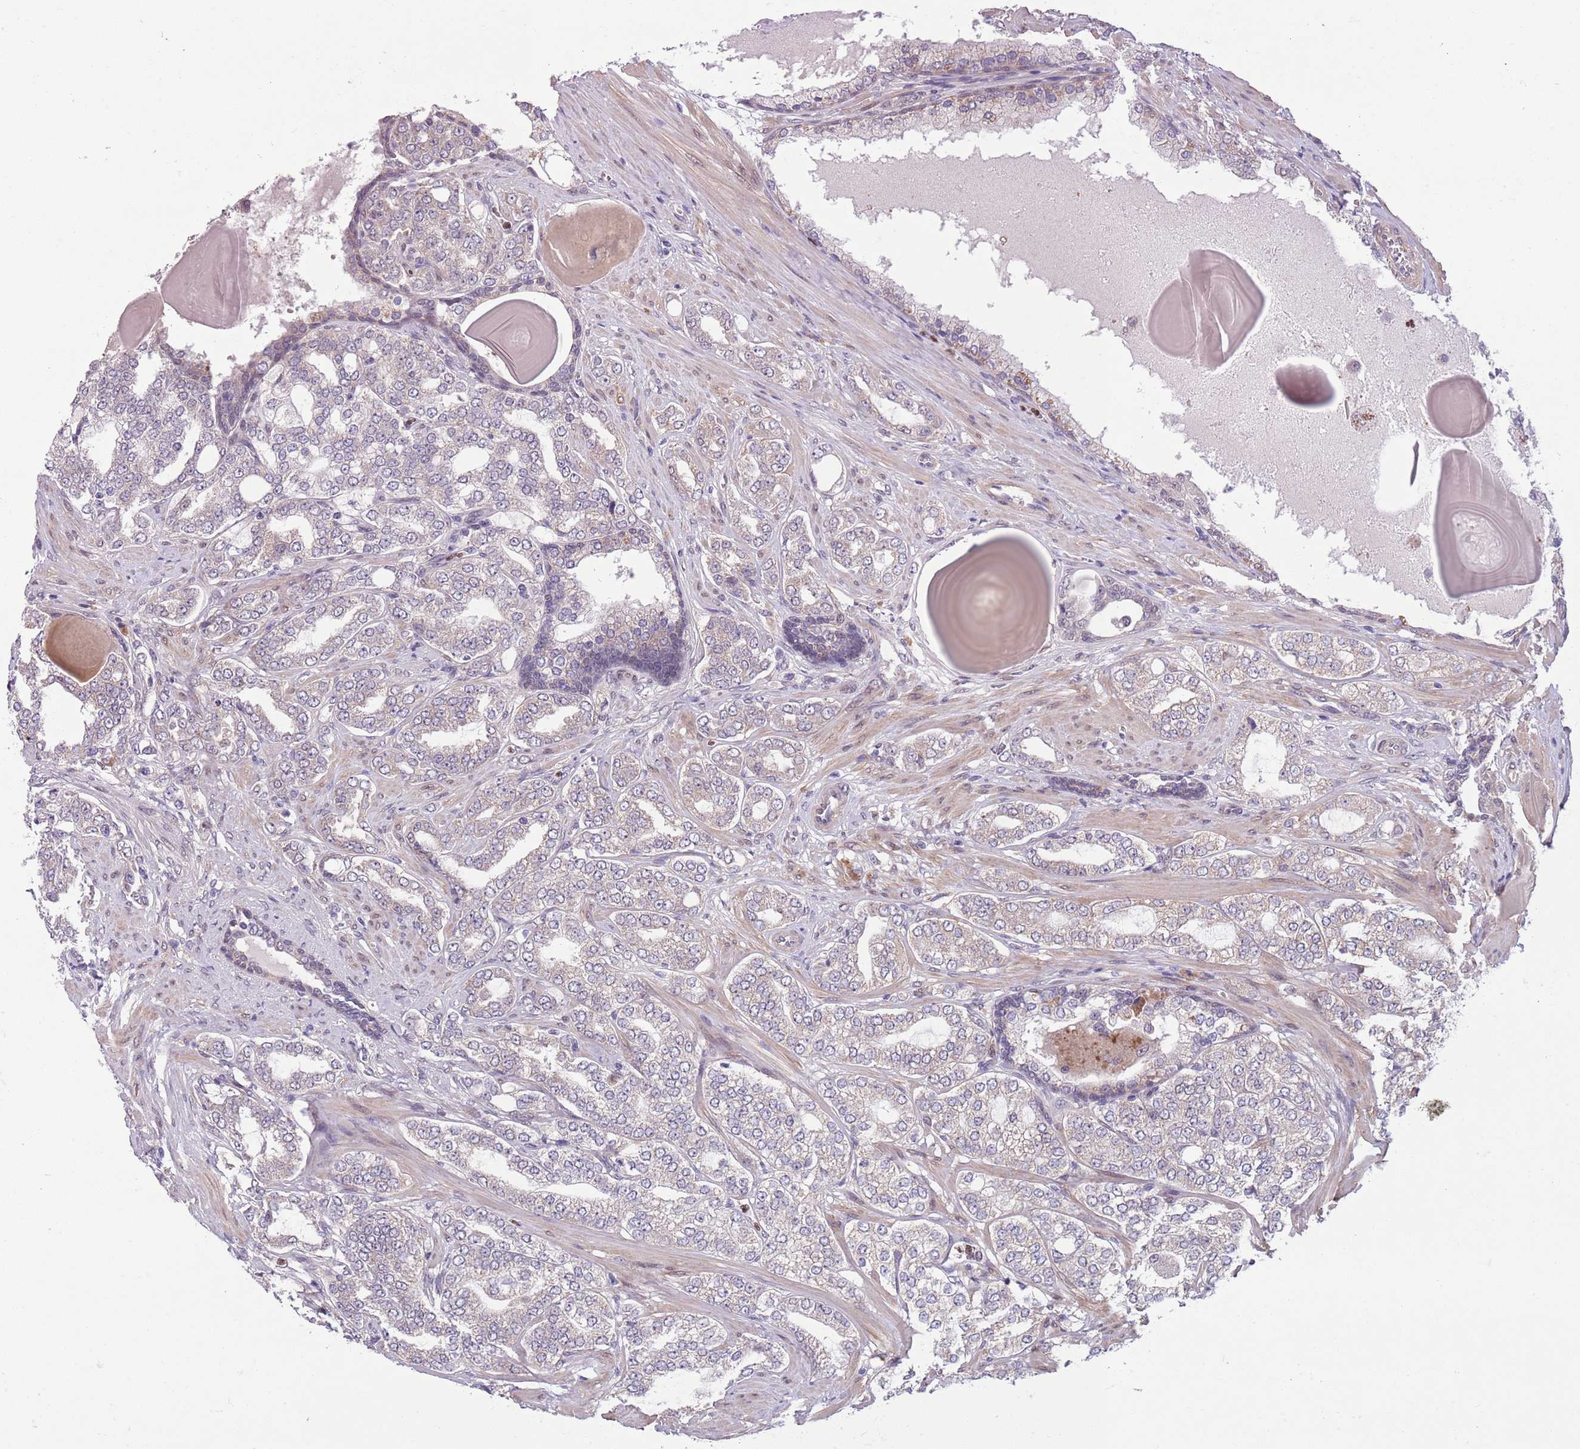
{"staining": {"intensity": "negative", "quantity": "none", "location": "none"}, "tissue": "prostate cancer", "cell_type": "Tumor cells", "image_type": "cancer", "snomed": [{"axis": "morphology", "description": "Adenocarcinoma, High grade"}, {"axis": "topography", "description": "Prostate"}], "caption": "High magnification brightfield microscopy of prostate high-grade adenocarcinoma stained with DAB (3,3'-diaminobenzidine) (brown) and counterstained with hematoxylin (blue): tumor cells show no significant positivity. (Brightfield microscopy of DAB (3,3'-diaminobenzidine) immunohistochemistry at high magnification).", "gene": "ADCY7", "patient": {"sex": "male", "age": 64}}